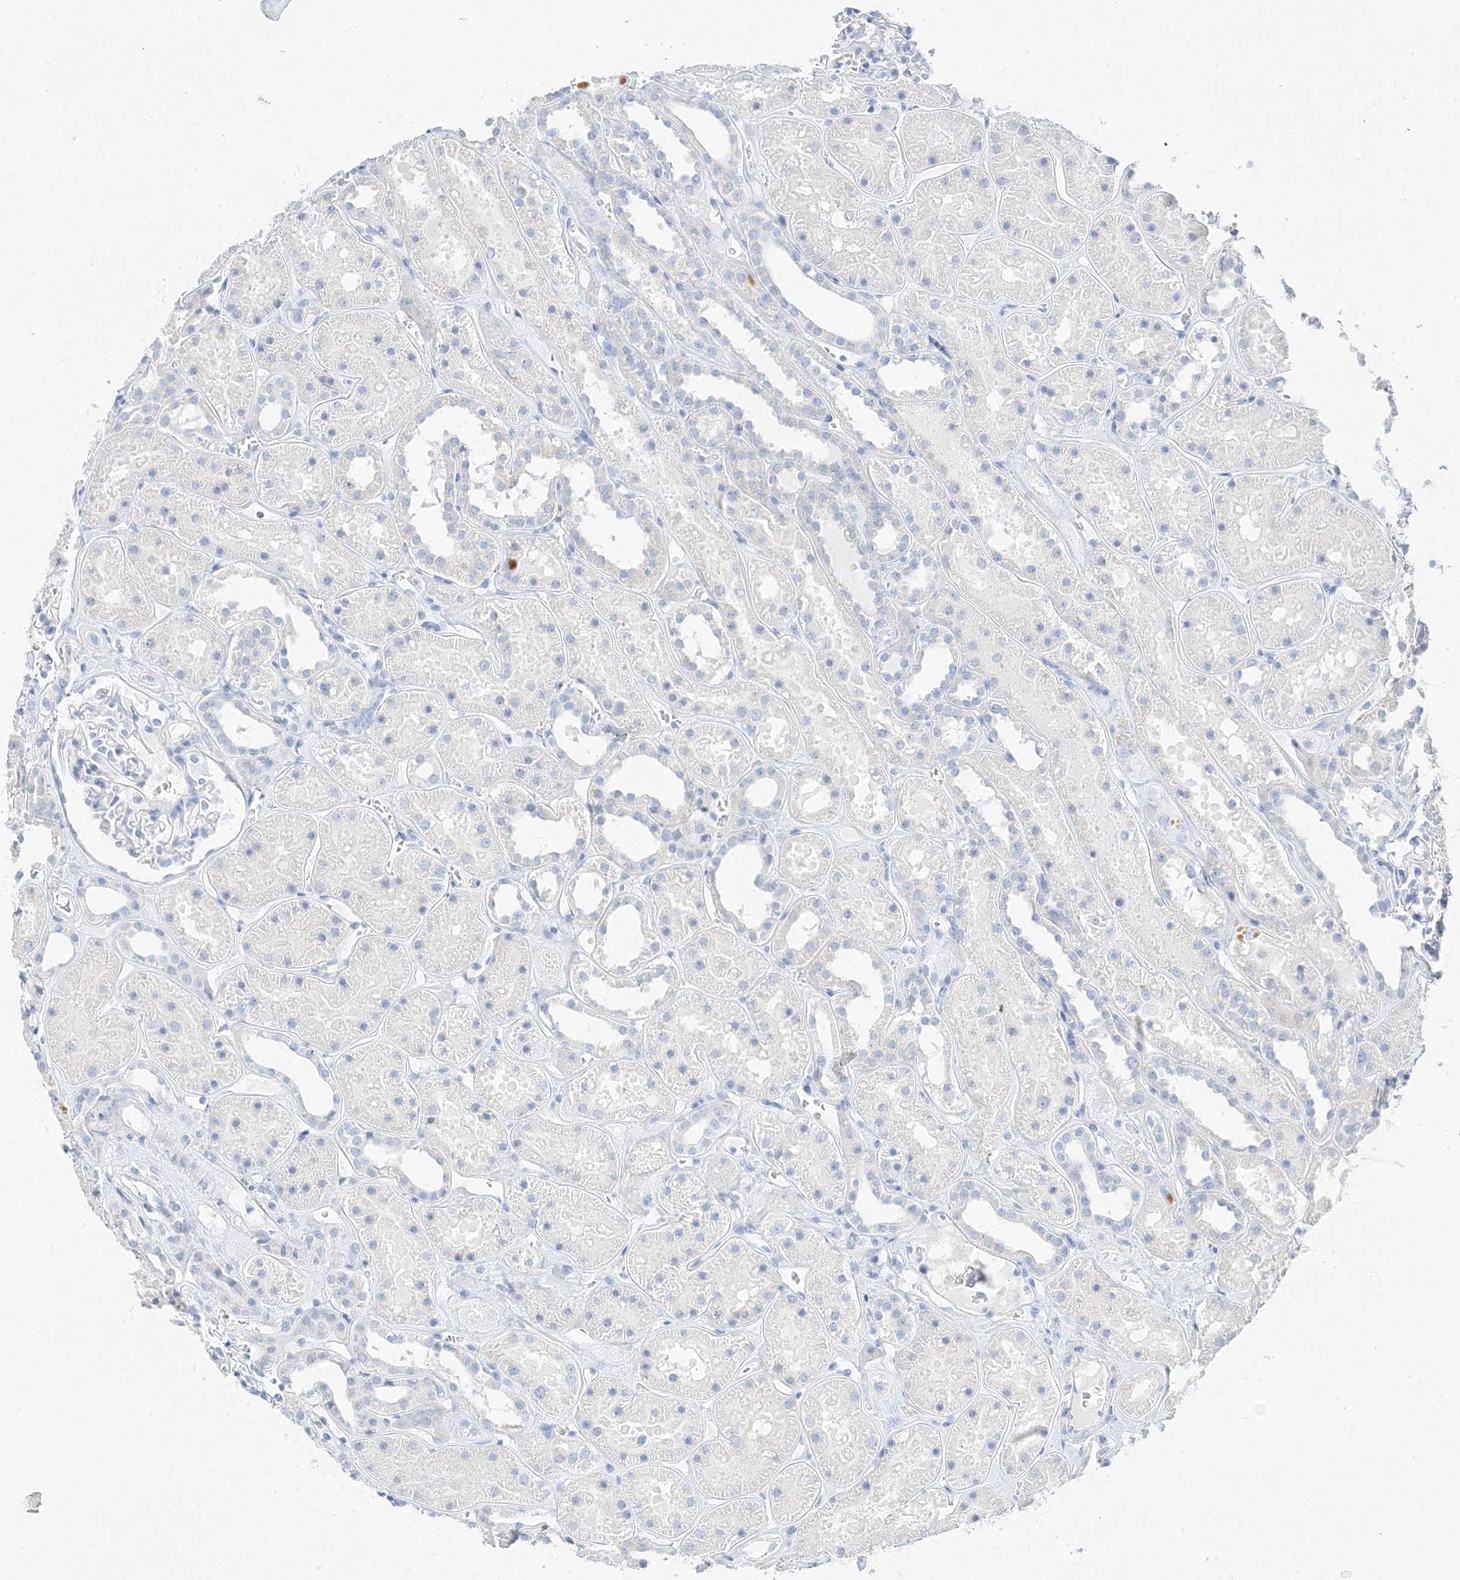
{"staining": {"intensity": "negative", "quantity": "none", "location": "none"}, "tissue": "kidney", "cell_type": "Cells in glomeruli", "image_type": "normal", "snomed": [{"axis": "morphology", "description": "Normal tissue, NOS"}, {"axis": "topography", "description": "Kidney"}], "caption": "The image displays no staining of cells in glomeruli in unremarkable kidney. (Immunohistochemistry (ihc), brightfield microscopy, high magnification).", "gene": "MUC17", "patient": {"sex": "female", "age": 41}}